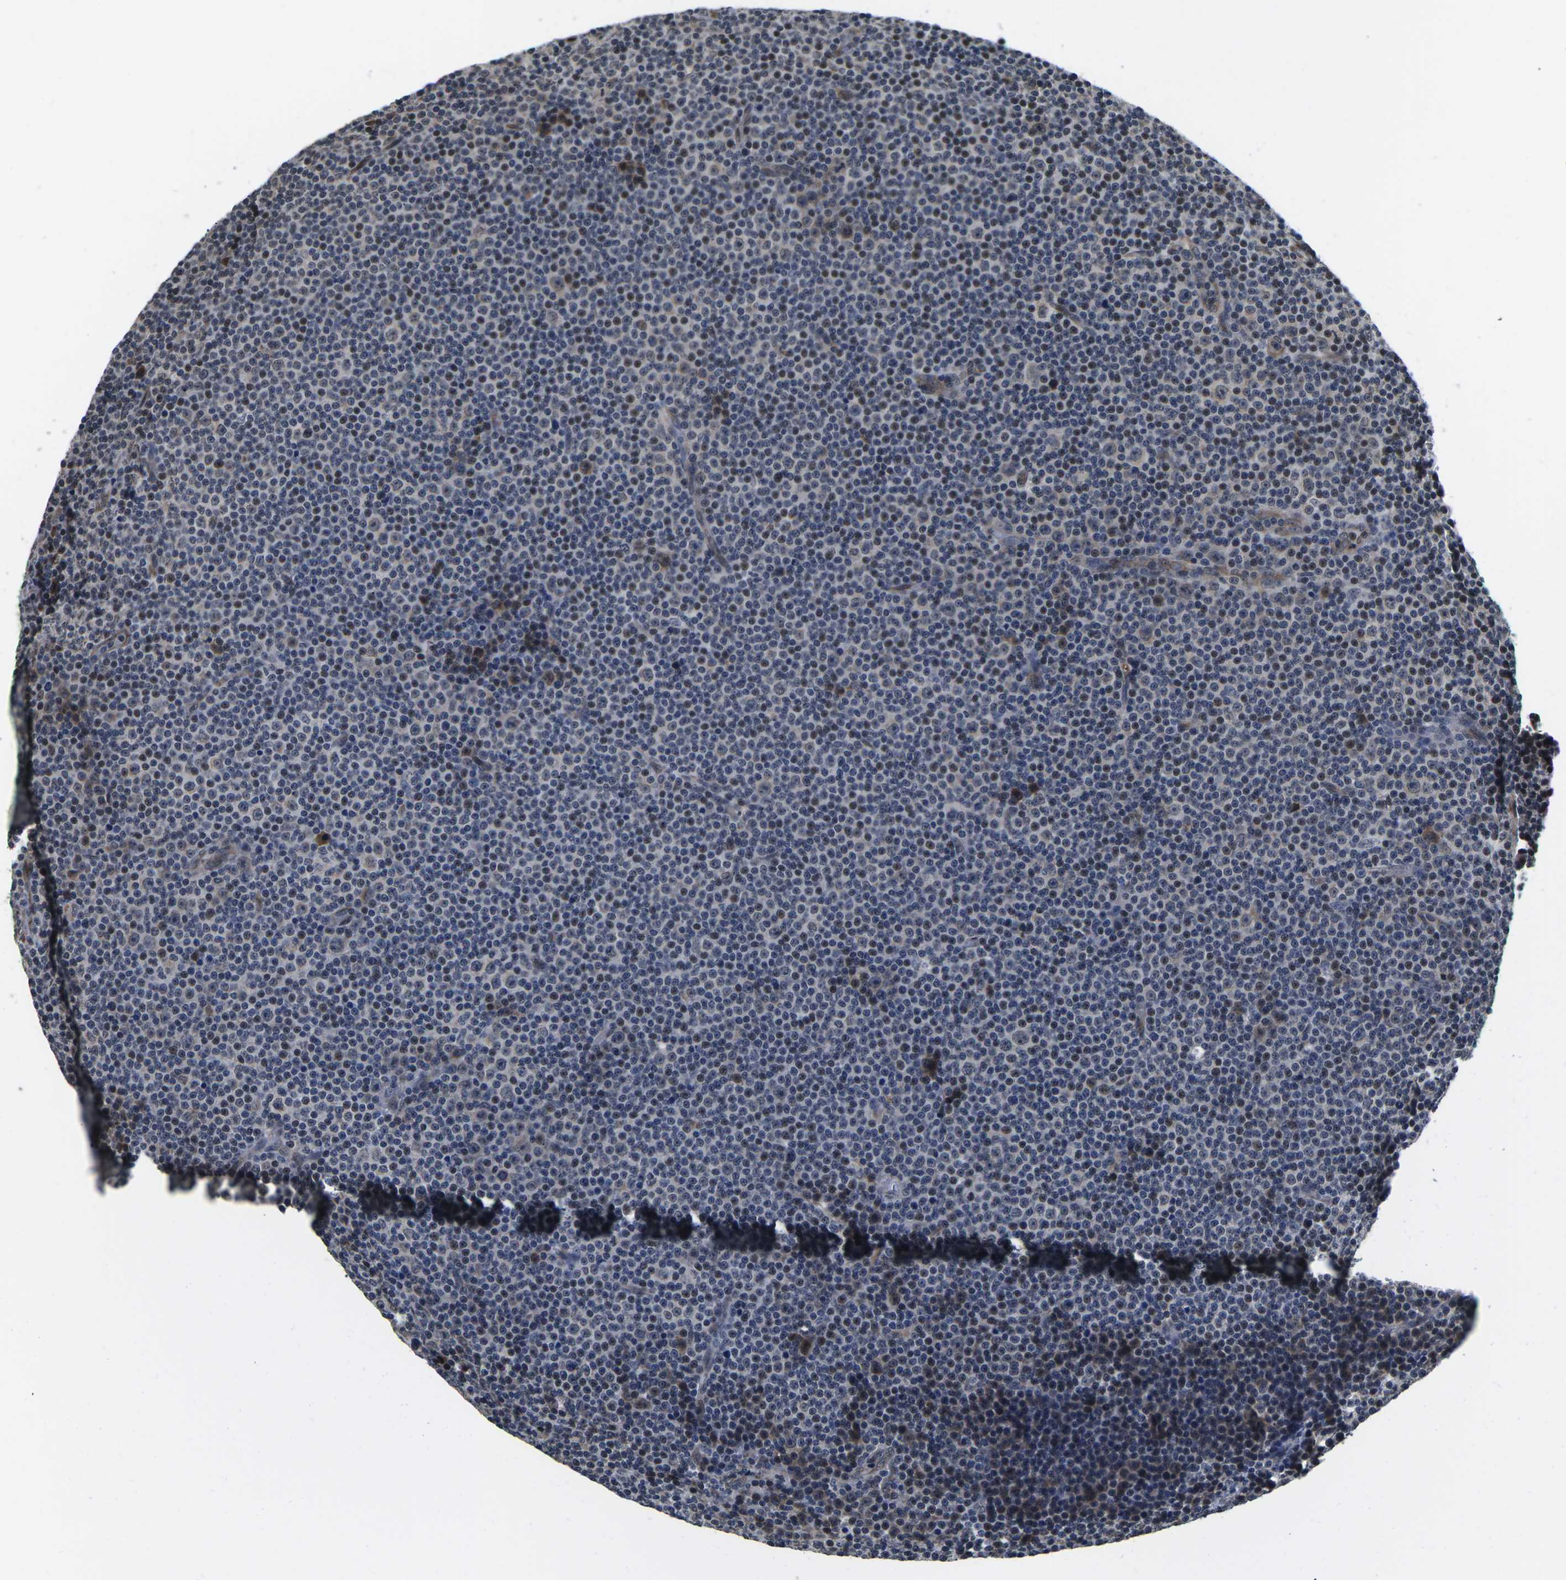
{"staining": {"intensity": "weak", "quantity": "<25%", "location": "nuclear"}, "tissue": "lymphoma", "cell_type": "Tumor cells", "image_type": "cancer", "snomed": [{"axis": "morphology", "description": "Malignant lymphoma, non-Hodgkin's type, Low grade"}, {"axis": "topography", "description": "Lymph node"}], "caption": "Tumor cells are negative for protein expression in human malignant lymphoma, non-Hodgkin's type (low-grade).", "gene": "CCNE1", "patient": {"sex": "female", "age": 67}}